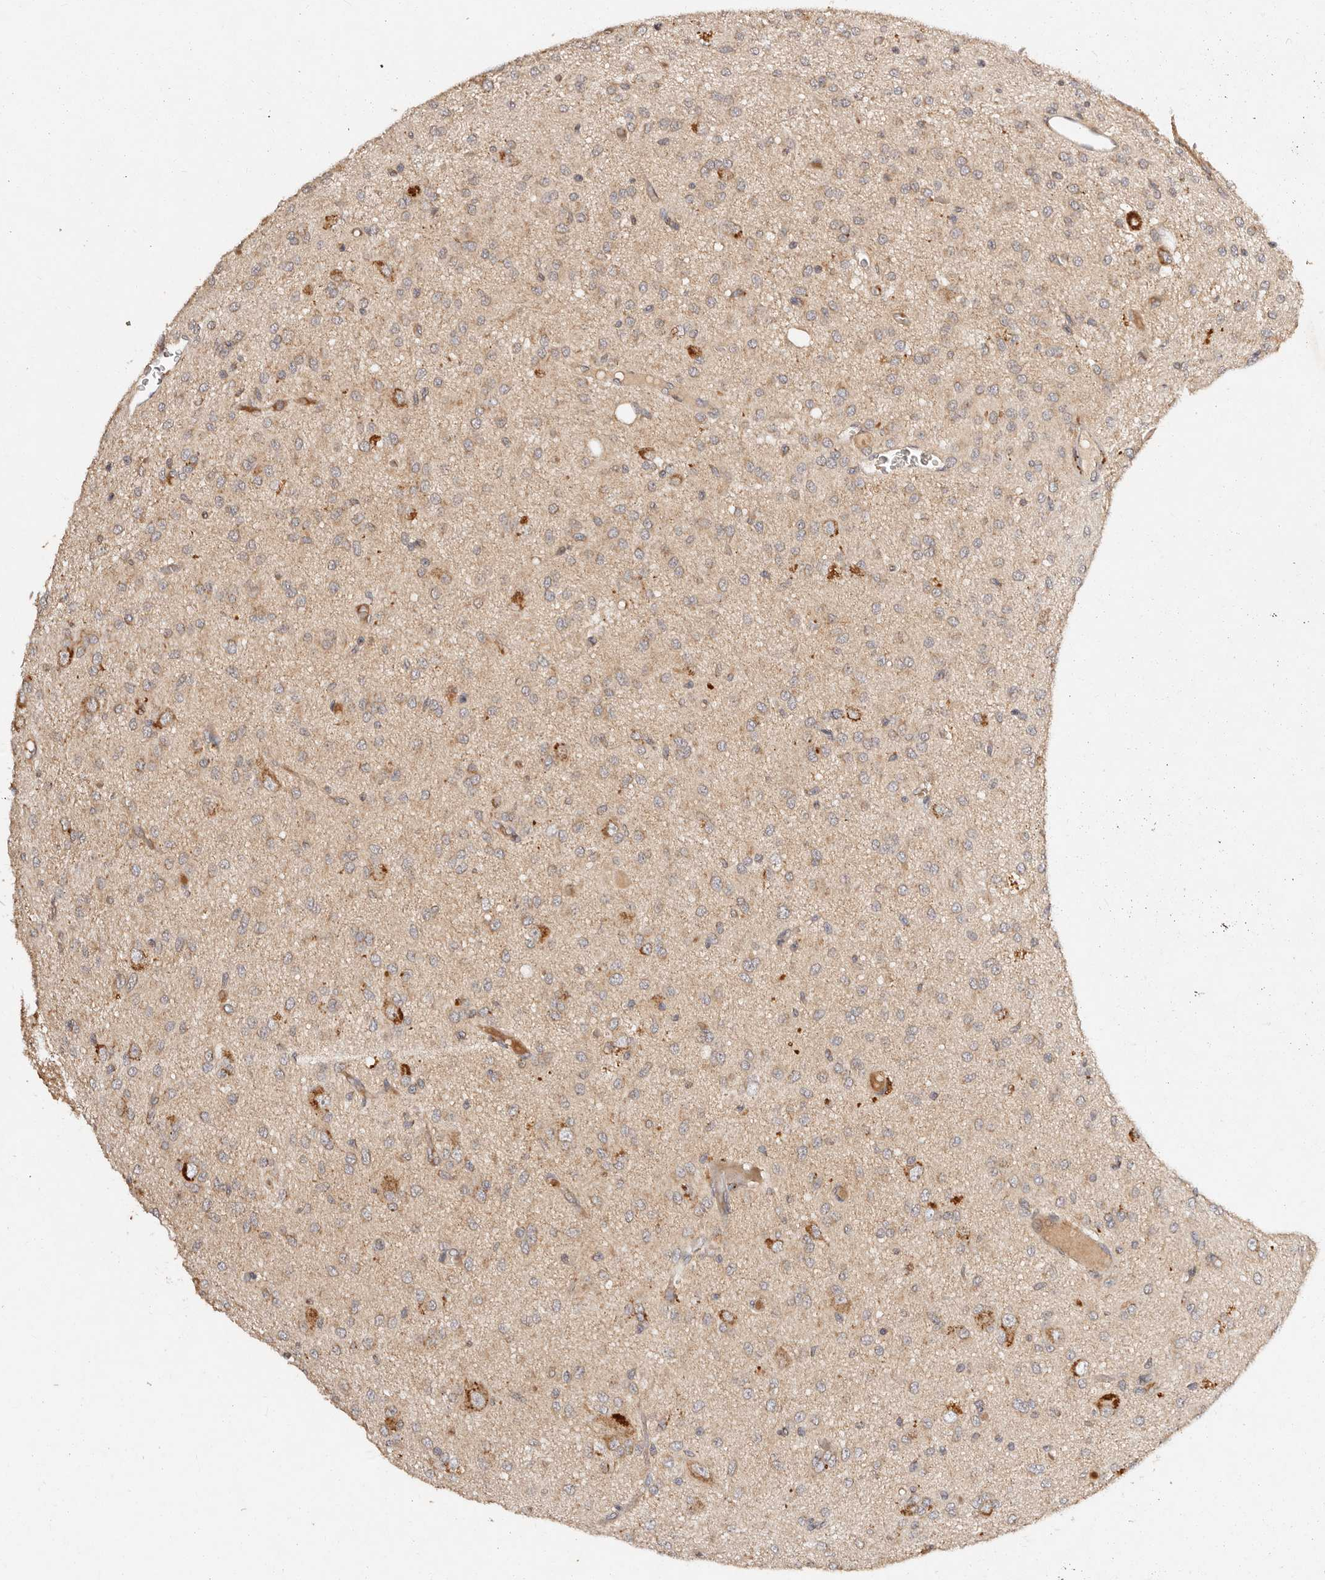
{"staining": {"intensity": "weak", "quantity": ">75%", "location": "cytoplasmic/membranous"}, "tissue": "glioma", "cell_type": "Tumor cells", "image_type": "cancer", "snomed": [{"axis": "morphology", "description": "Glioma, malignant, High grade"}, {"axis": "topography", "description": "Brain"}], "caption": "Glioma stained for a protein demonstrates weak cytoplasmic/membranous positivity in tumor cells.", "gene": "DENND11", "patient": {"sex": "female", "age": 59}}